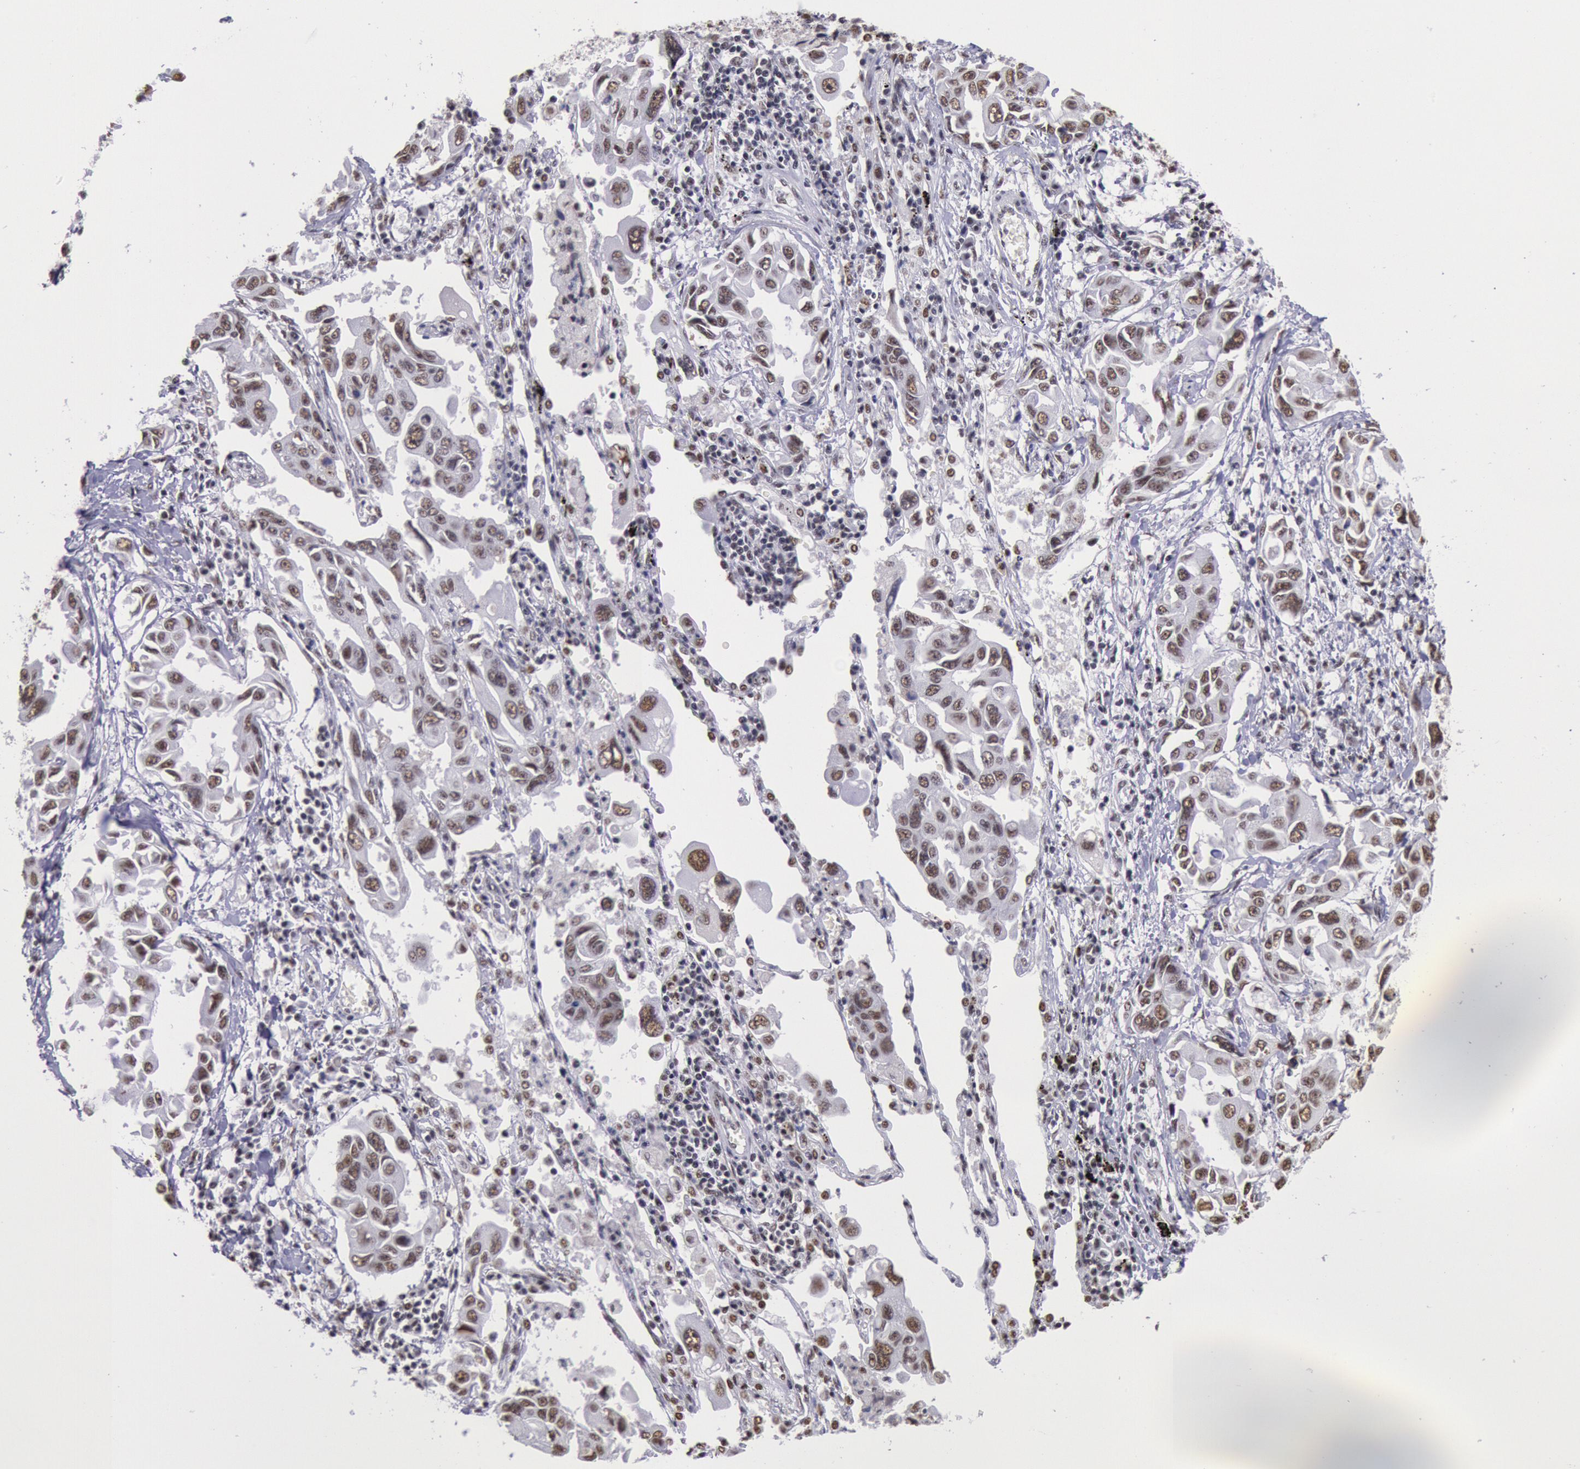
{"staining": {"intensity": "moderate", "quantity": ">75%", "location": "nuclear"}, "tissue": "lung cancer", "cell_type": "Tumor cells", "image_type": "cancer", "snomed": [{"axis": "morphology", "description": "Adenocarcinoma, NOS"}, {"axis": "topography", "description": "Lung"}], "caption": "Immunohistochemical staining of human lung adenocarcinoma demonstrates medium levels of moderate nuclear positivity in approximately >75% of tumor cells. The protein of interest is shown in brown color, while the nuclei are stained blue.", "gene": "SNRPD3", "patient": {"sex": "male", "age": 64}}